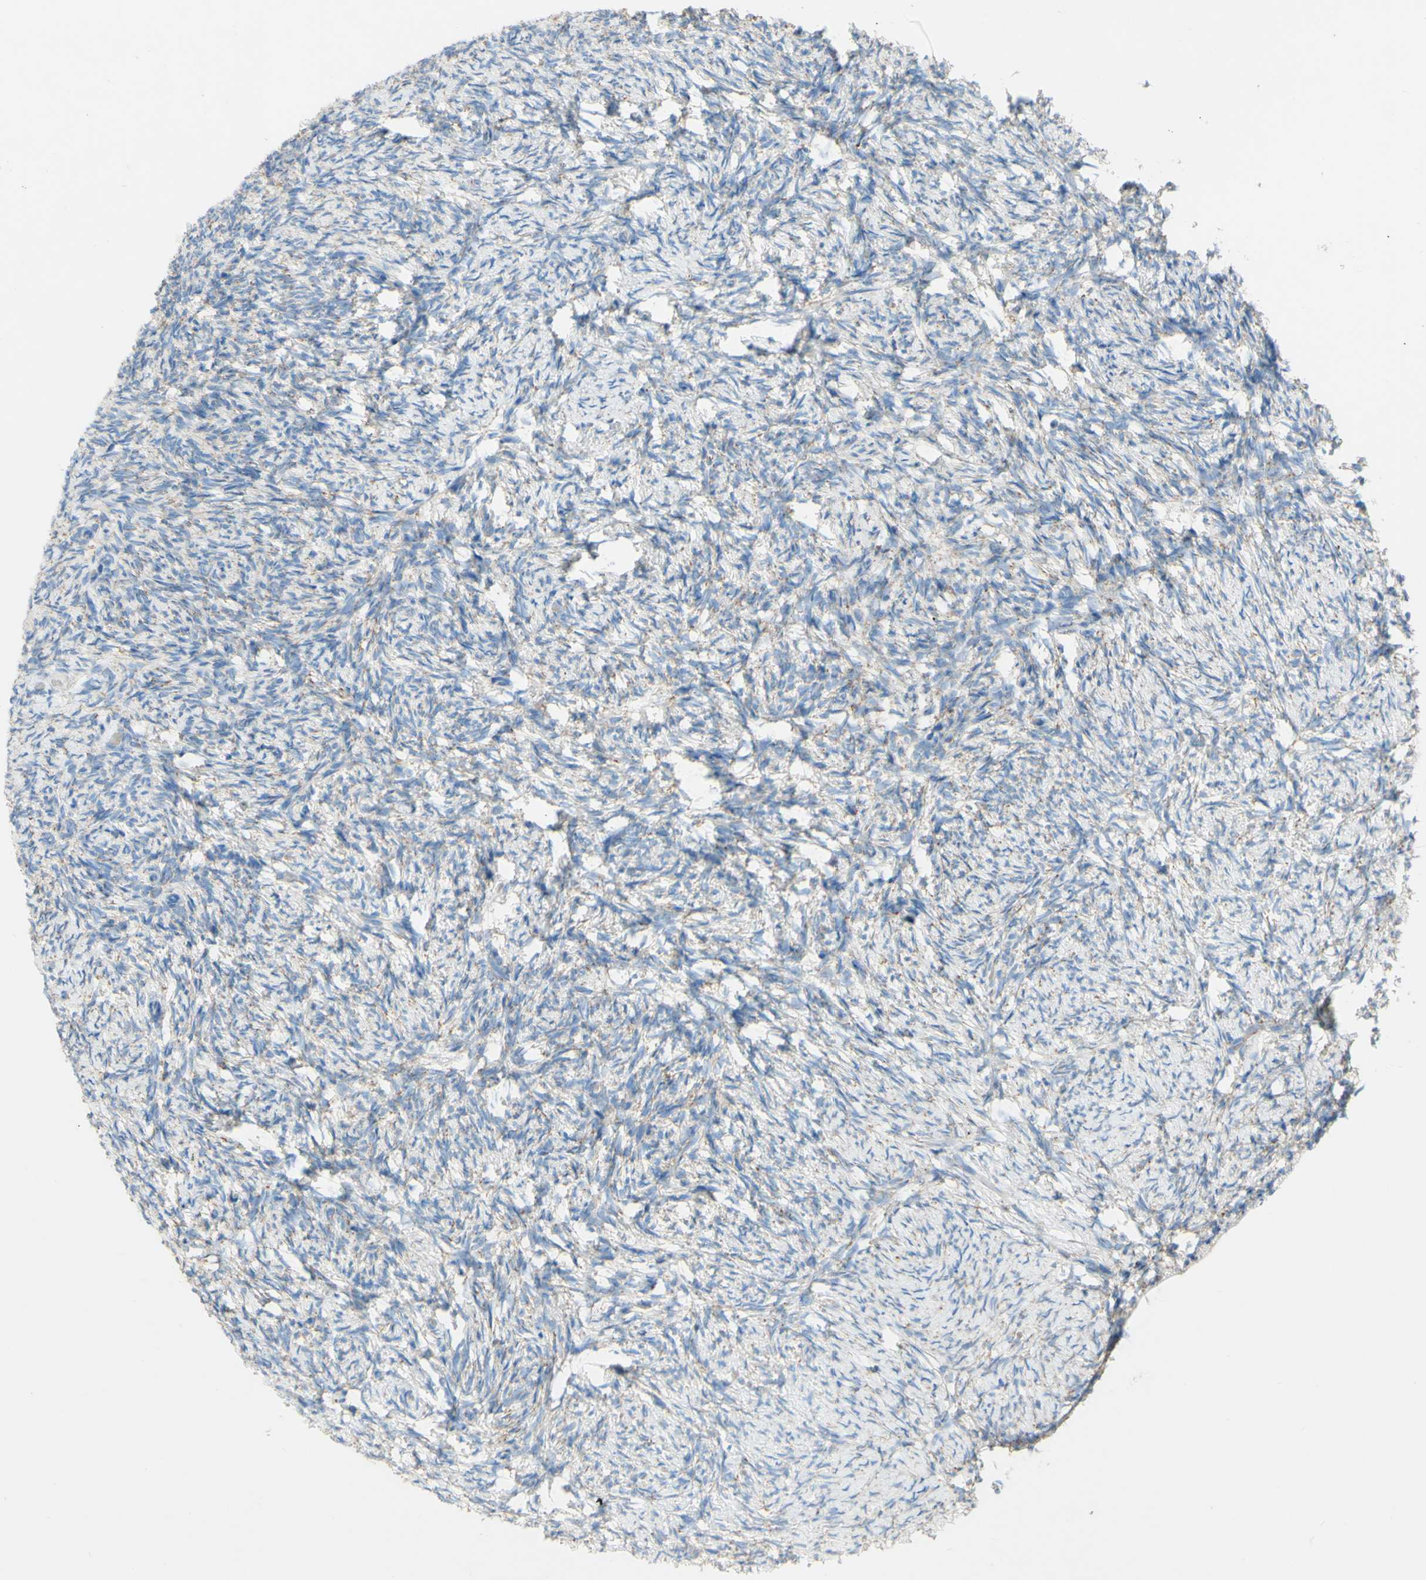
{"staining": {"intensity": "negative", "quantity": "none", "location": "none"}, "tissue": "ovary", "cell_type": "Ovarian stroma cells", "image_type": "normal", "snomed": [{"axis": "morphology", "description": "Normal tissue, NOS"}, {"axis": "topography", "description": "Ovary"}], "caption": "A high-resolution image shows immunohistochemistry (IHC) staining of normal ovary, which shows no significant staining in ovarian stroma cells.", "gene": "ACADL", "patient": {"sex": "female", "age": 60}}